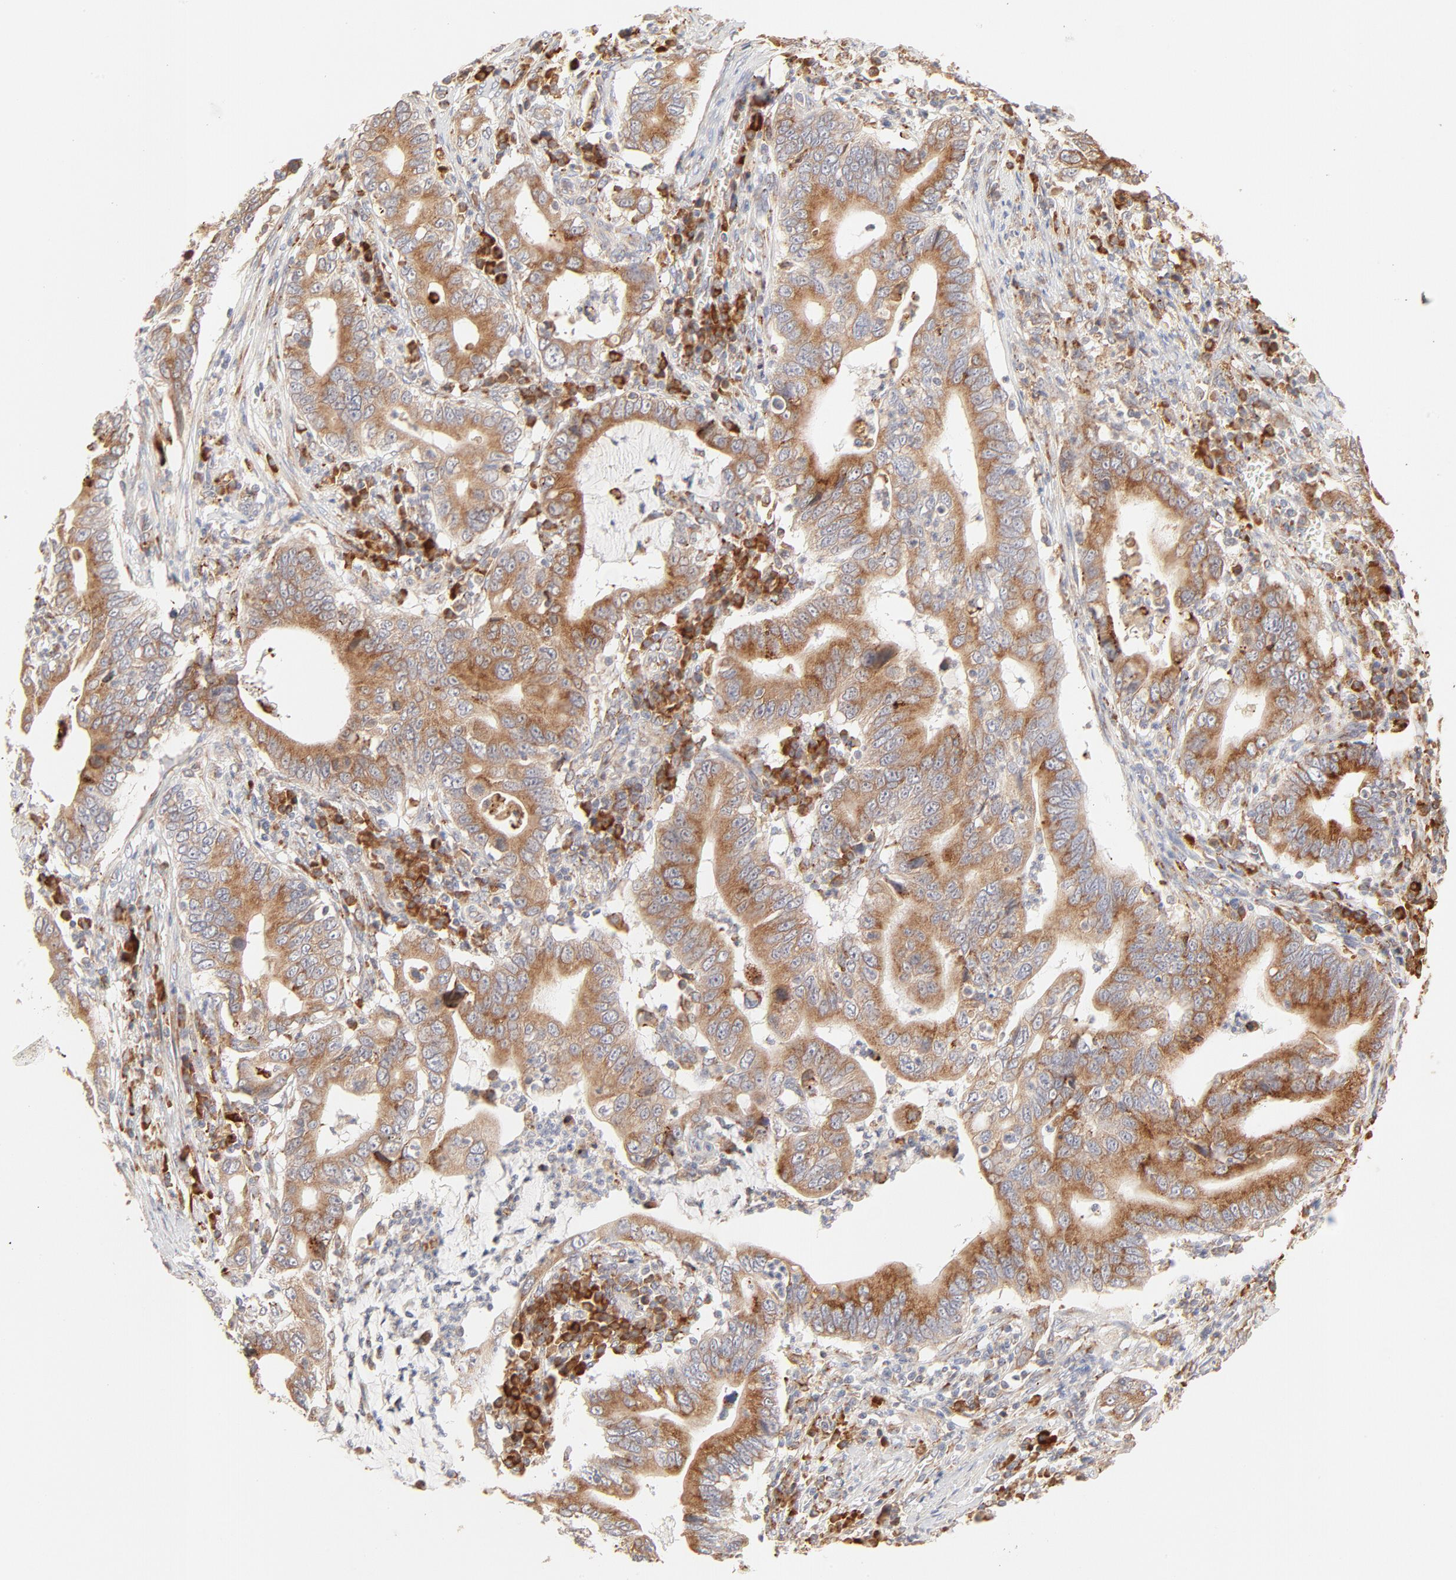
{"staining": {"intensity": "strong", "quantity": ">75%", "location": "cytoplasmic/membranous"}, "tissue": "stomach cancer", "cell_type": "Tumor cells", "image_type": "cancer", "snomed": [{"axis": "morphology", "description": "Adenocarcinoma, NOS"}, {"axis": "topography", "description": "Stomach, upper"}], "caption": "There is high levels of strong cytoplasmic/membranous positivity in tumor cells of stomach cancer, as demonstrated by immunohistochemical staining (brown color).", "gene": "PARP12", "patient": {"sex": "male", "age": 63}}